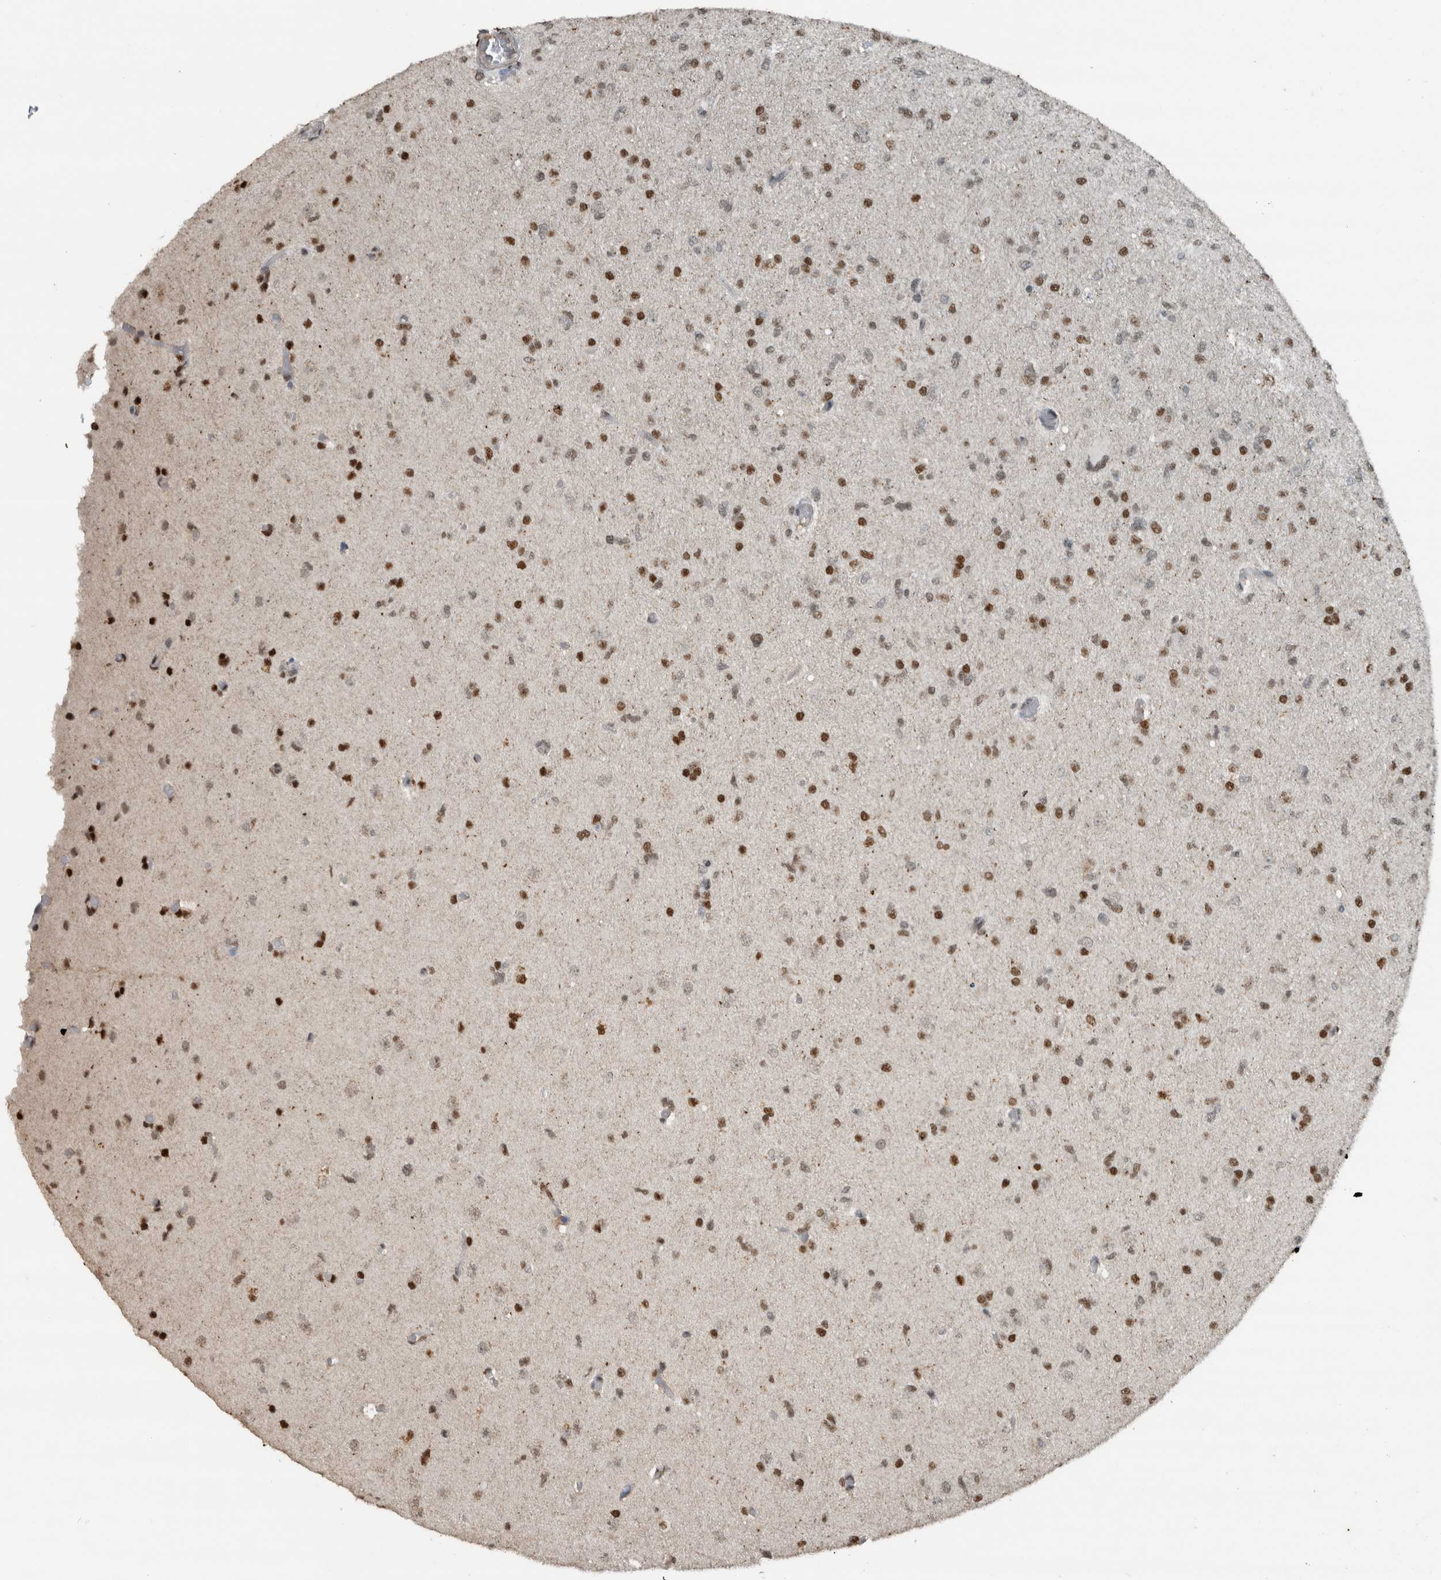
{"staining": {"intensity": "strong", "quantity": "25%-75%", "location": "nuclear"}, "tissue": "glioma", "cell_type": "Tumor cells", "image_type": "cancer", "snomed": [{"axis": "morphology", "description": "Glioma, malignant, High grade"}, {"axis": "topography", "description": "Cerebral cortex"}], "caption": "Human glioma stained with a protein marker demonstrates strong staining in tumor cells.", "gene": "ZNF24", "patient": {"sex": "female", "age": 36}}